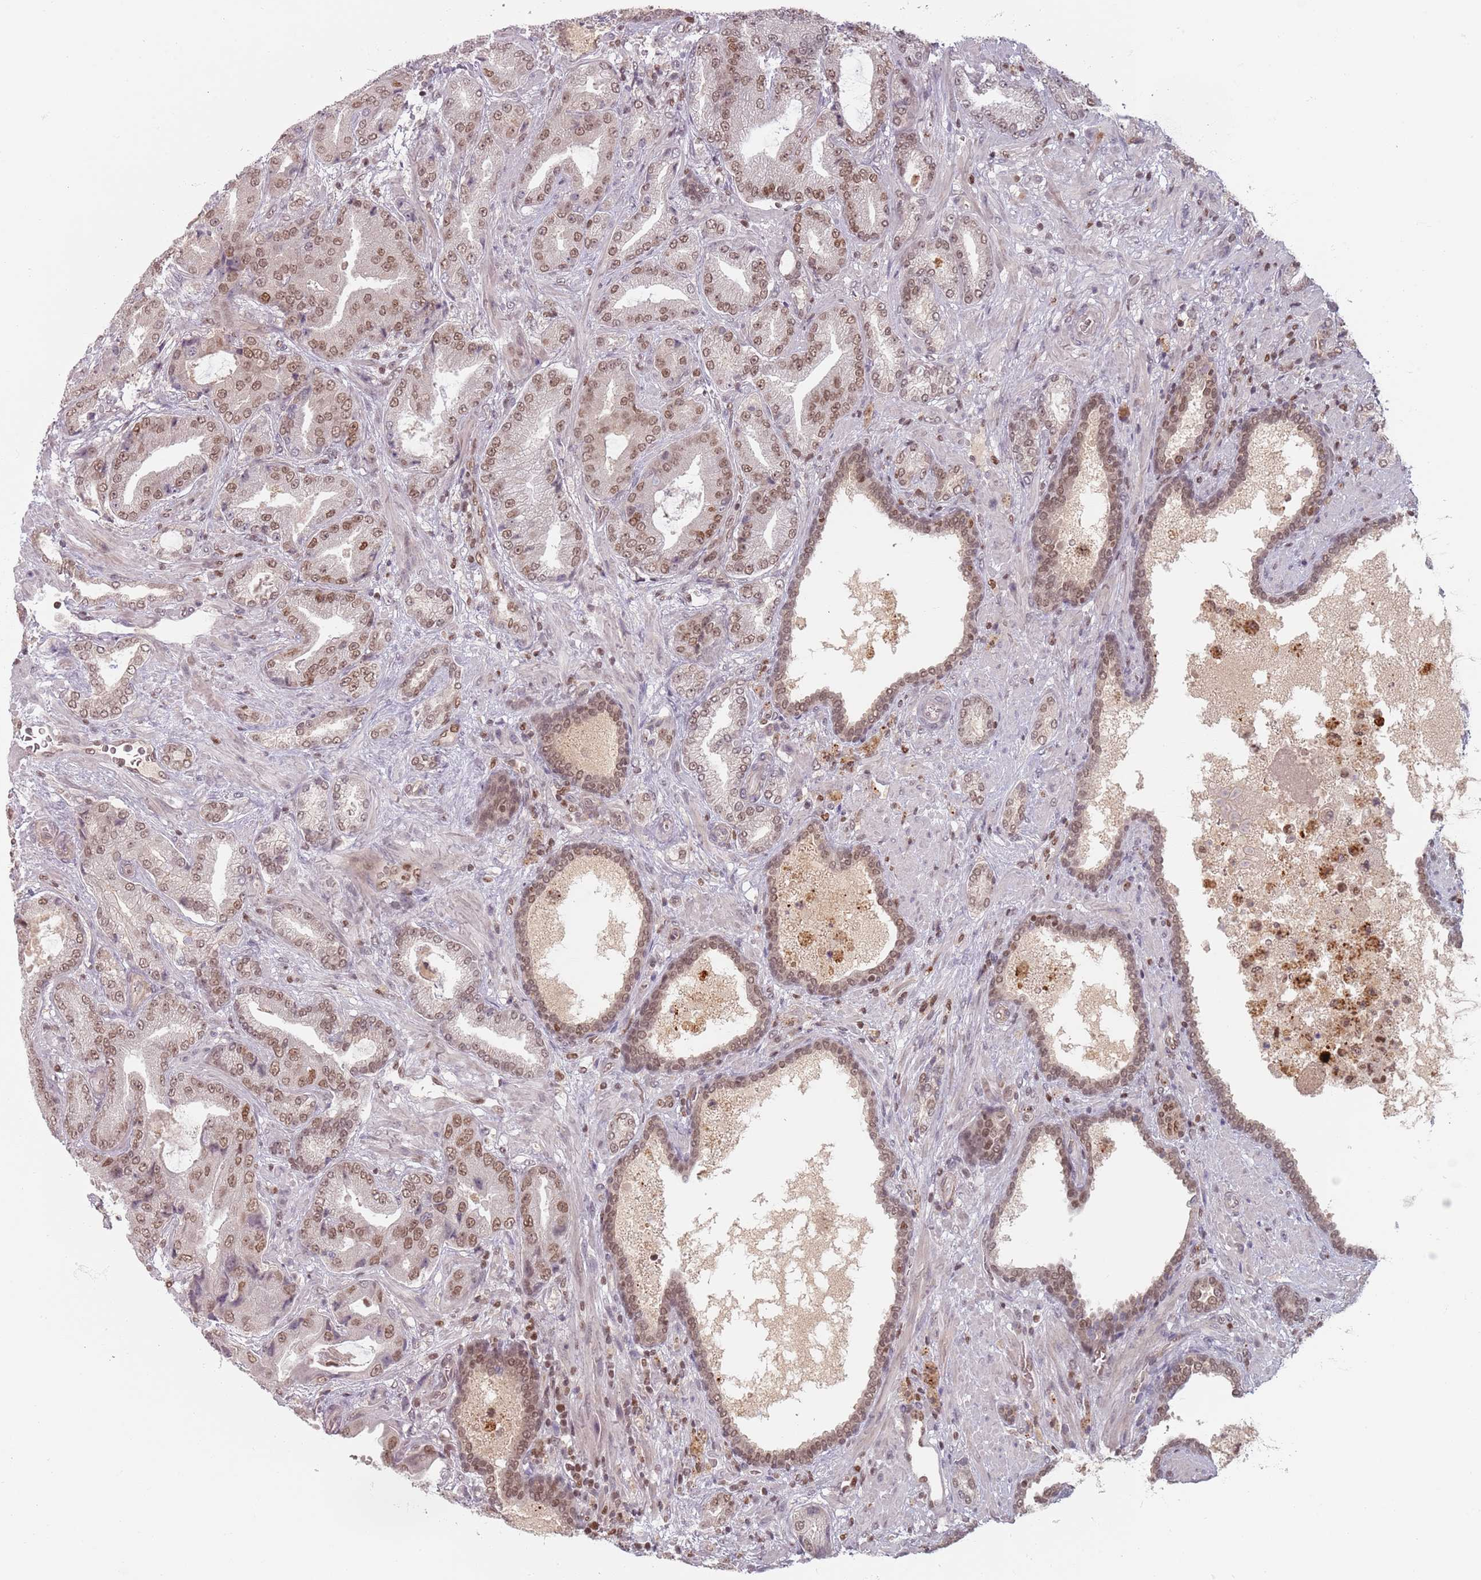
{"staining": {"intensity": "moderate", "quantity": ">75%", "location": "cytoplasmic/membranous,nuclear"}, "tissue": "prostate cancer", "cell_type": "Tumor cells", "image_type": "cancer", "snomed": [{"axis": "morphology", "description": "Adenocarcinoma, High grade"}, {"axis": "topography", "description": "Prostate"}], "caption": "Approximately >75% of tumor cells in adenocarcinoma (high-grade) (prostate) show moderate cytoplasmic/membranous and nuclear protein staining as visualized by brown immunohistochemical staining.", "gene": "NUP50", "patient": {"sex": "male", "age": 68}}